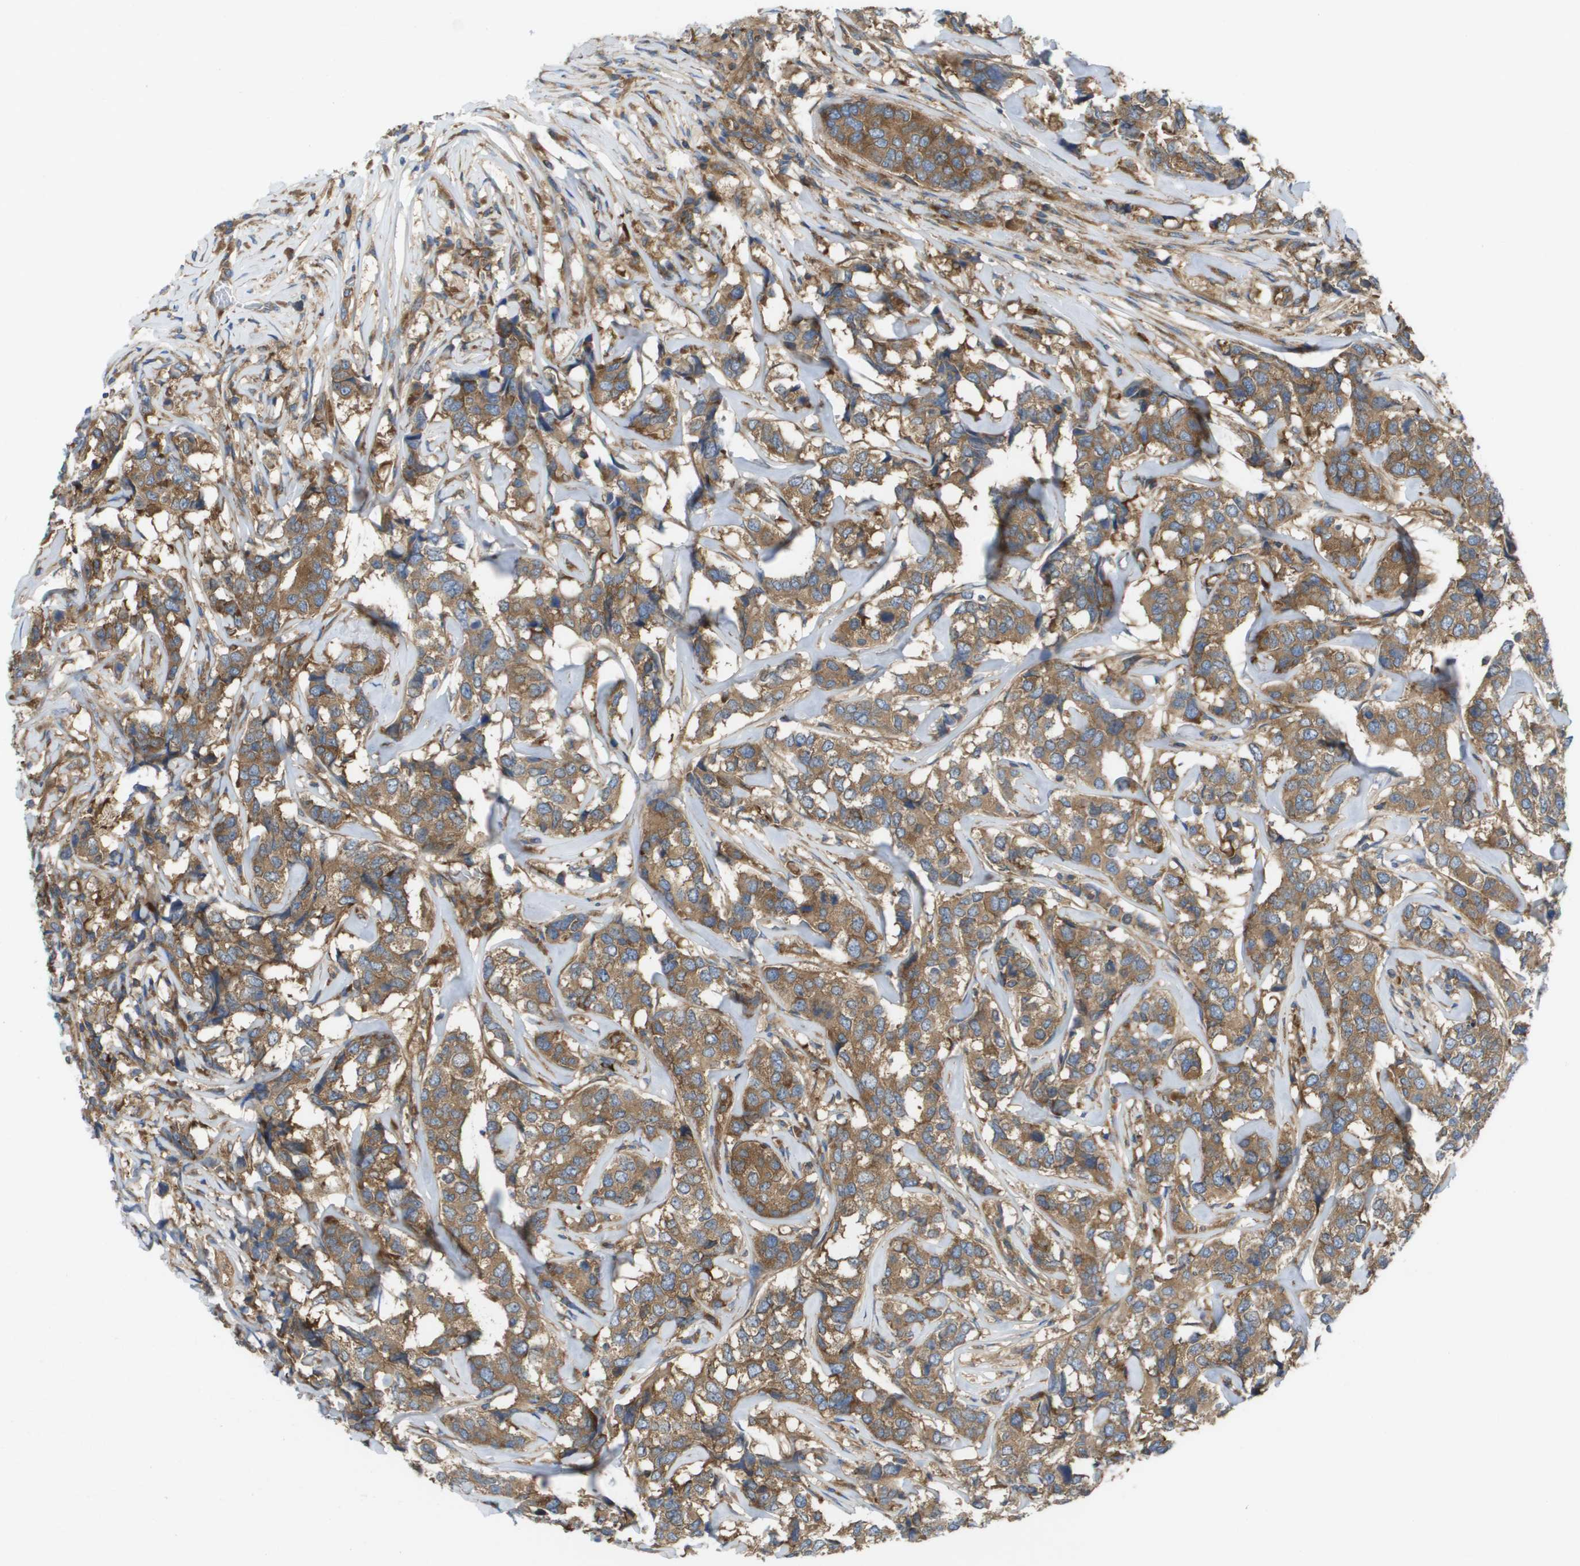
{"staining": {"intensity": "moderate", "quantity": ">75%", "location": "cytoplasmic/membranous"}, "tissue": "breast cancer", "cell_type": "Tumor cells", "image_type": "cancer", "snomed": [{"axis": "morphology", "description": "Lobular carcinoma"}, {"axis": "topography", "description": "Breast"}], "caption": "An IHC micrograph of tumor tissue is shown. Protein staining in brown shows moderate cytoplasmic/membranous positivity in breast lobular carcinoma within tumor cells.", "gene": "EIF4G2", "patient": {"sex": "female", "age": 59}}